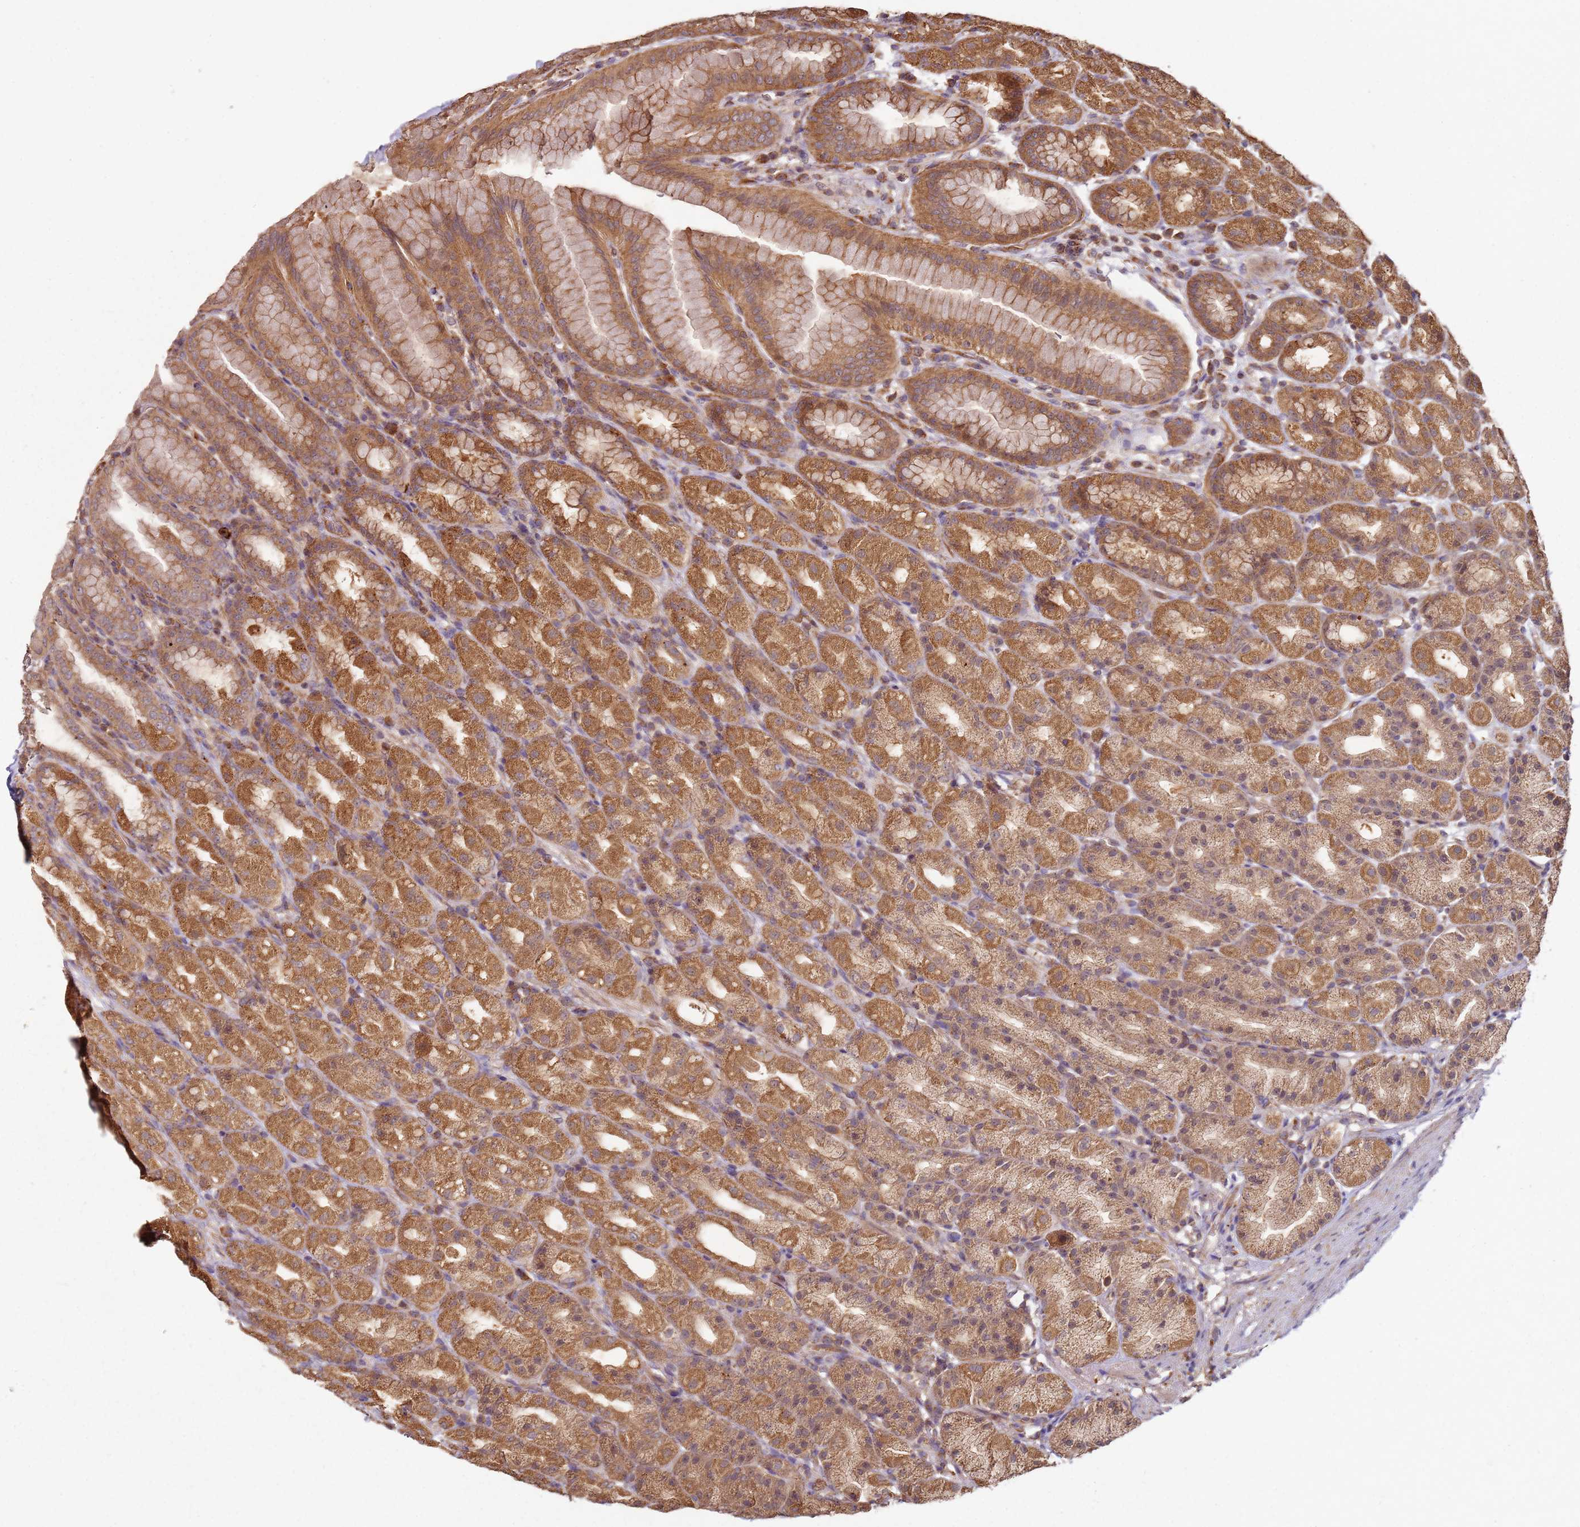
{"staining": {"intensity": "strong", "quantity": ">75%", "location": "cytoplasmic/membranous"}, "tissue": "stomach", "cell_type": "Glandular cells", "image_type": "normal", "snomed": [{"axis": "morphology", "description": "Normal tissue, NOS"}, {"axis": "topography", "description": "Stomach, upper"}, {"axis": "topography", "description": "Stomach"}], "caption": "Immunohistochemical staining of unremarkable stomach shows >75% levels of strong cytoplasmic/membranous protein staining in approximately >75% of glandular cells. The staining is performed using DAB (3,3'-diaminobenzidine) brown chromogen to label protein expression. The nuclei are counter-stained blue using hematoxylin.", "gene": "SCGB2B2", "patient": {"sex": "male", "age": 68}}